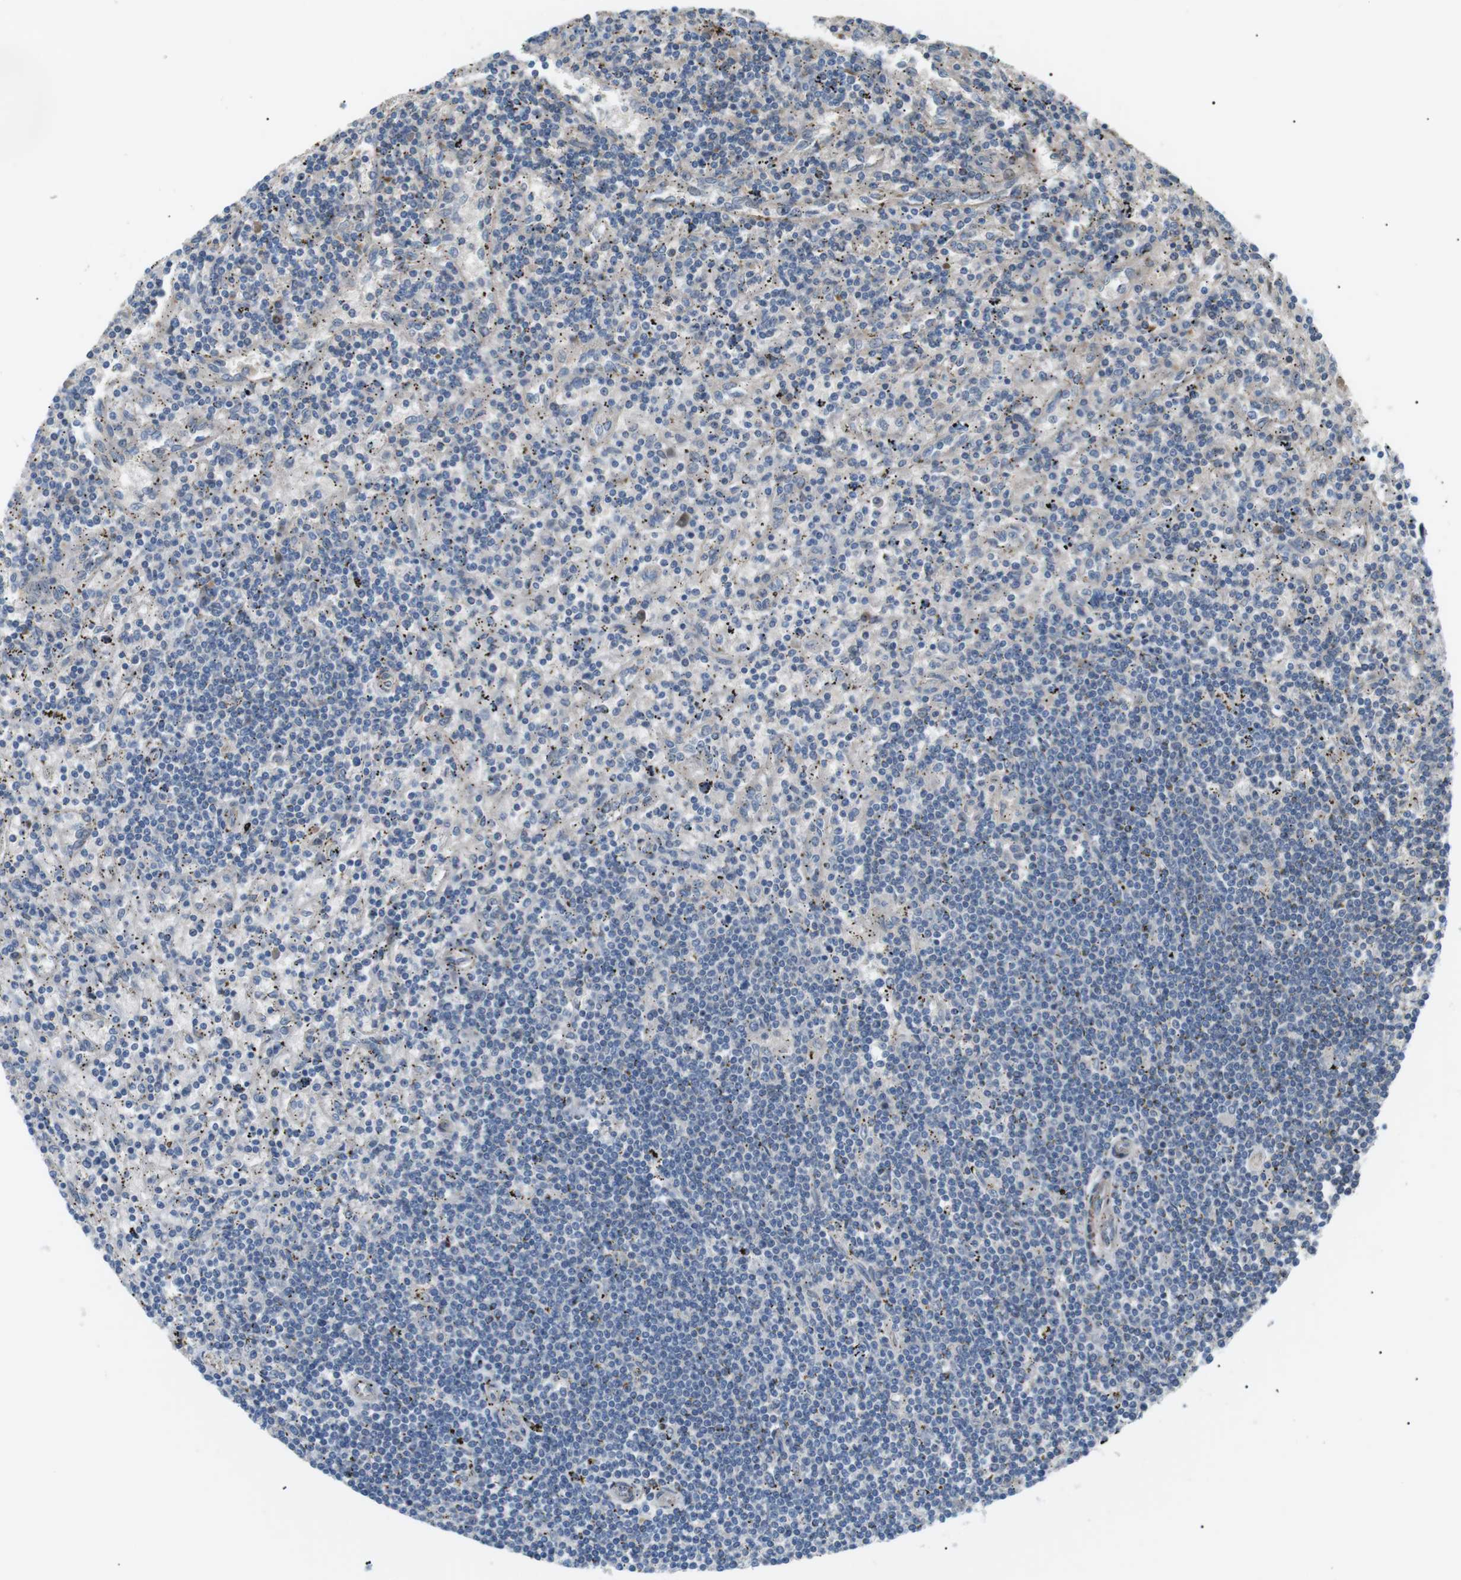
{"staining": {"intensity": "negative", "quantity": "none", "location": "none"}, "tissue": "lymphoma", "cell_type": "Tumor cells", "image_type": "cancer", "snomed": [{"axis": "morphology", "description": "Malignant lymphoma, non-Hodgkin's type, Low grade"}, {"axis": "topography", "description": "Spleen"}], "caption": "Immunohistochemistry of human lymphoma exhibits no positivity in tumor cells.", "gene": "B4GALNT2", "patient": {"sex": "male", "age": 76}}